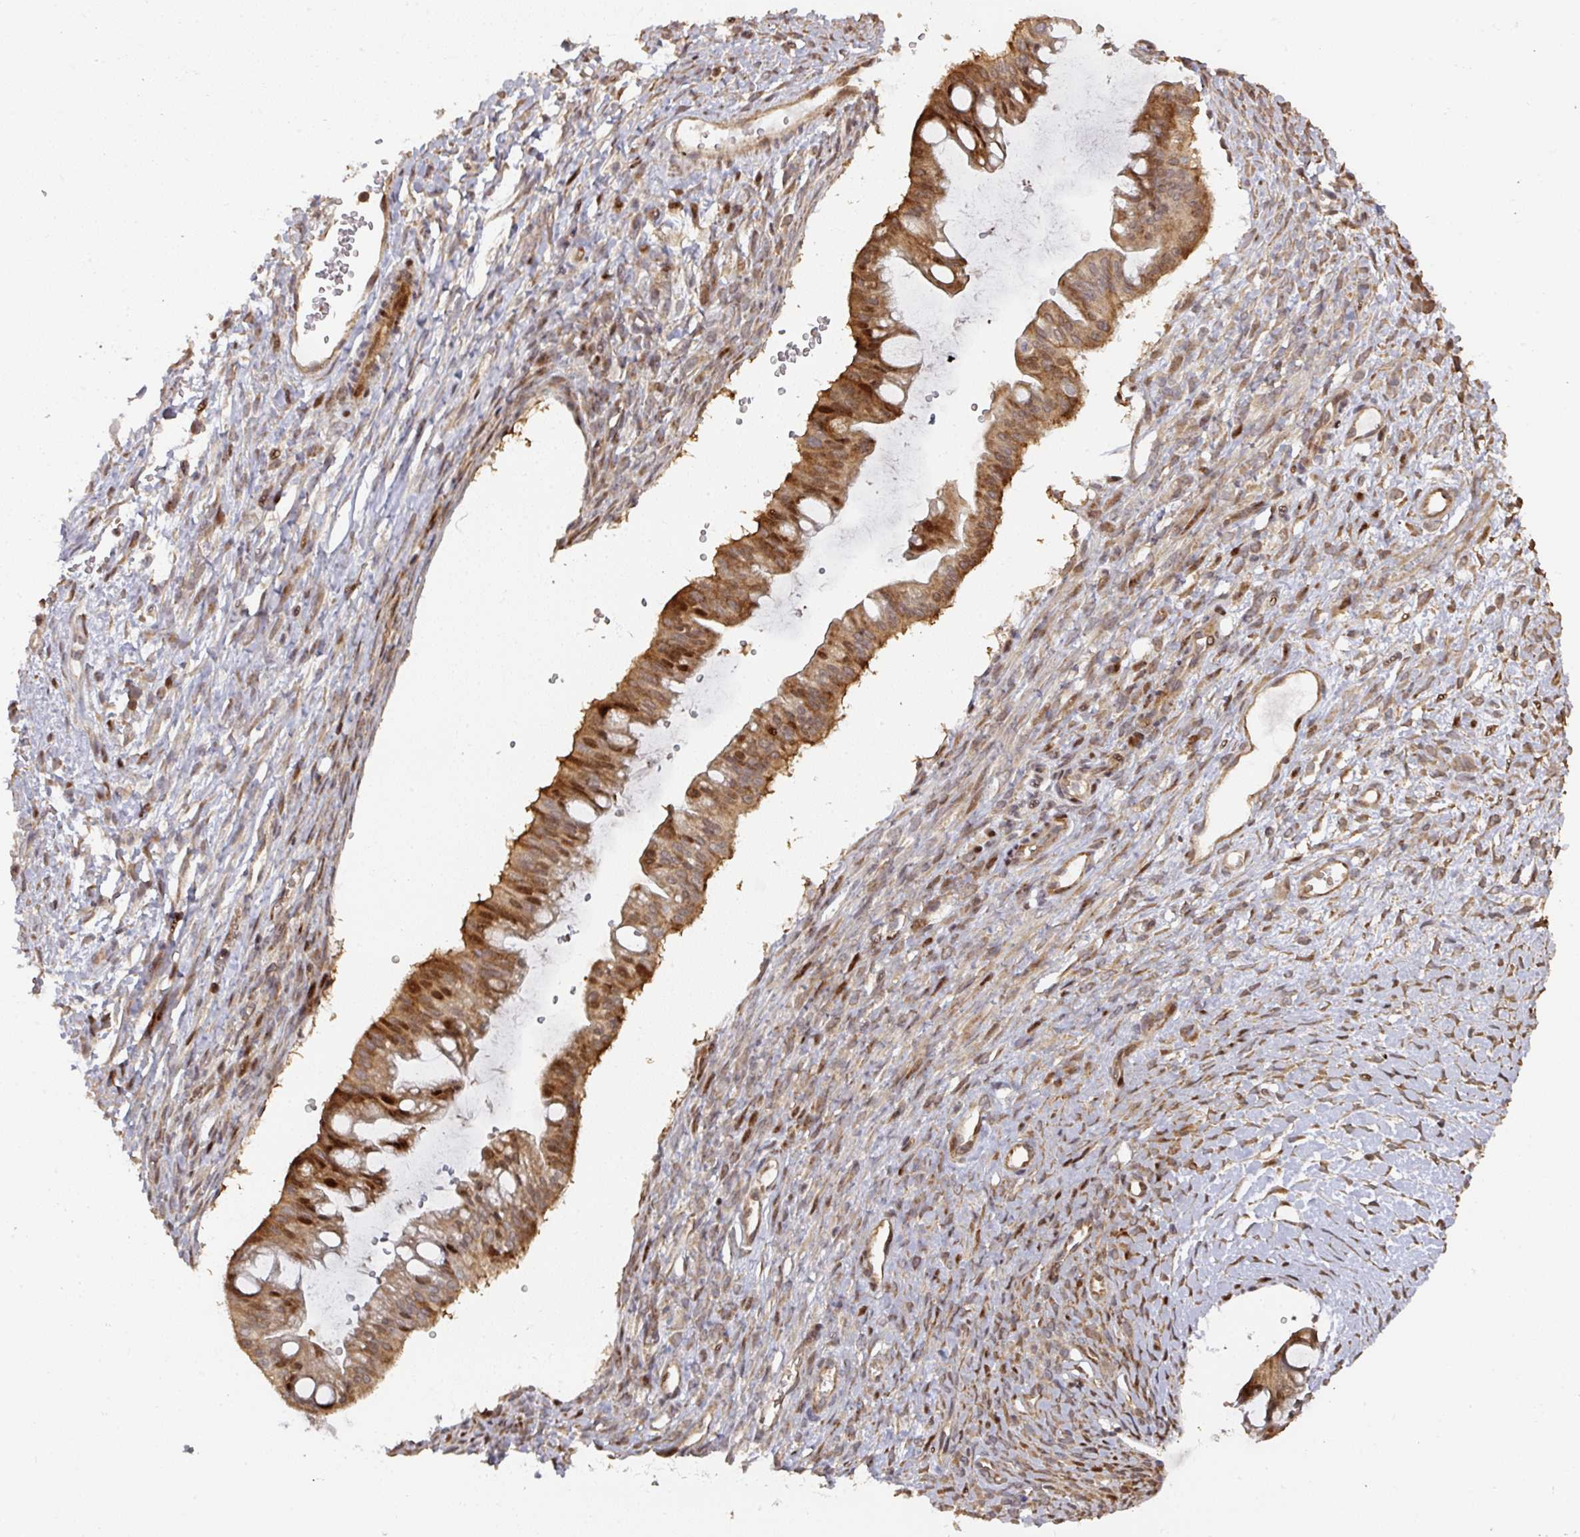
{"staining": {"intensity": "strong", "quantity": ">75%", "location": "cytoplasmic/membranous,nuclear"}, "tissue": "ovarian cancer", "cell_type": "Tumor cells", "image_type": "cancer", "snomed": [{"axis": "morphology", "description": "Cystadenocarcinoma, mucinous, NOS"}, {"axis": "topography", "description": "Ovary"}], "caption": "Ovarian mucinous cystadenocarcinoma stained with IHC demonstrates strong cytoplasmic/membranous and nuclear expression in about >75% of tumor cells.", "gene": "CA7", "patient": {"sex": "female", "age": 73}}